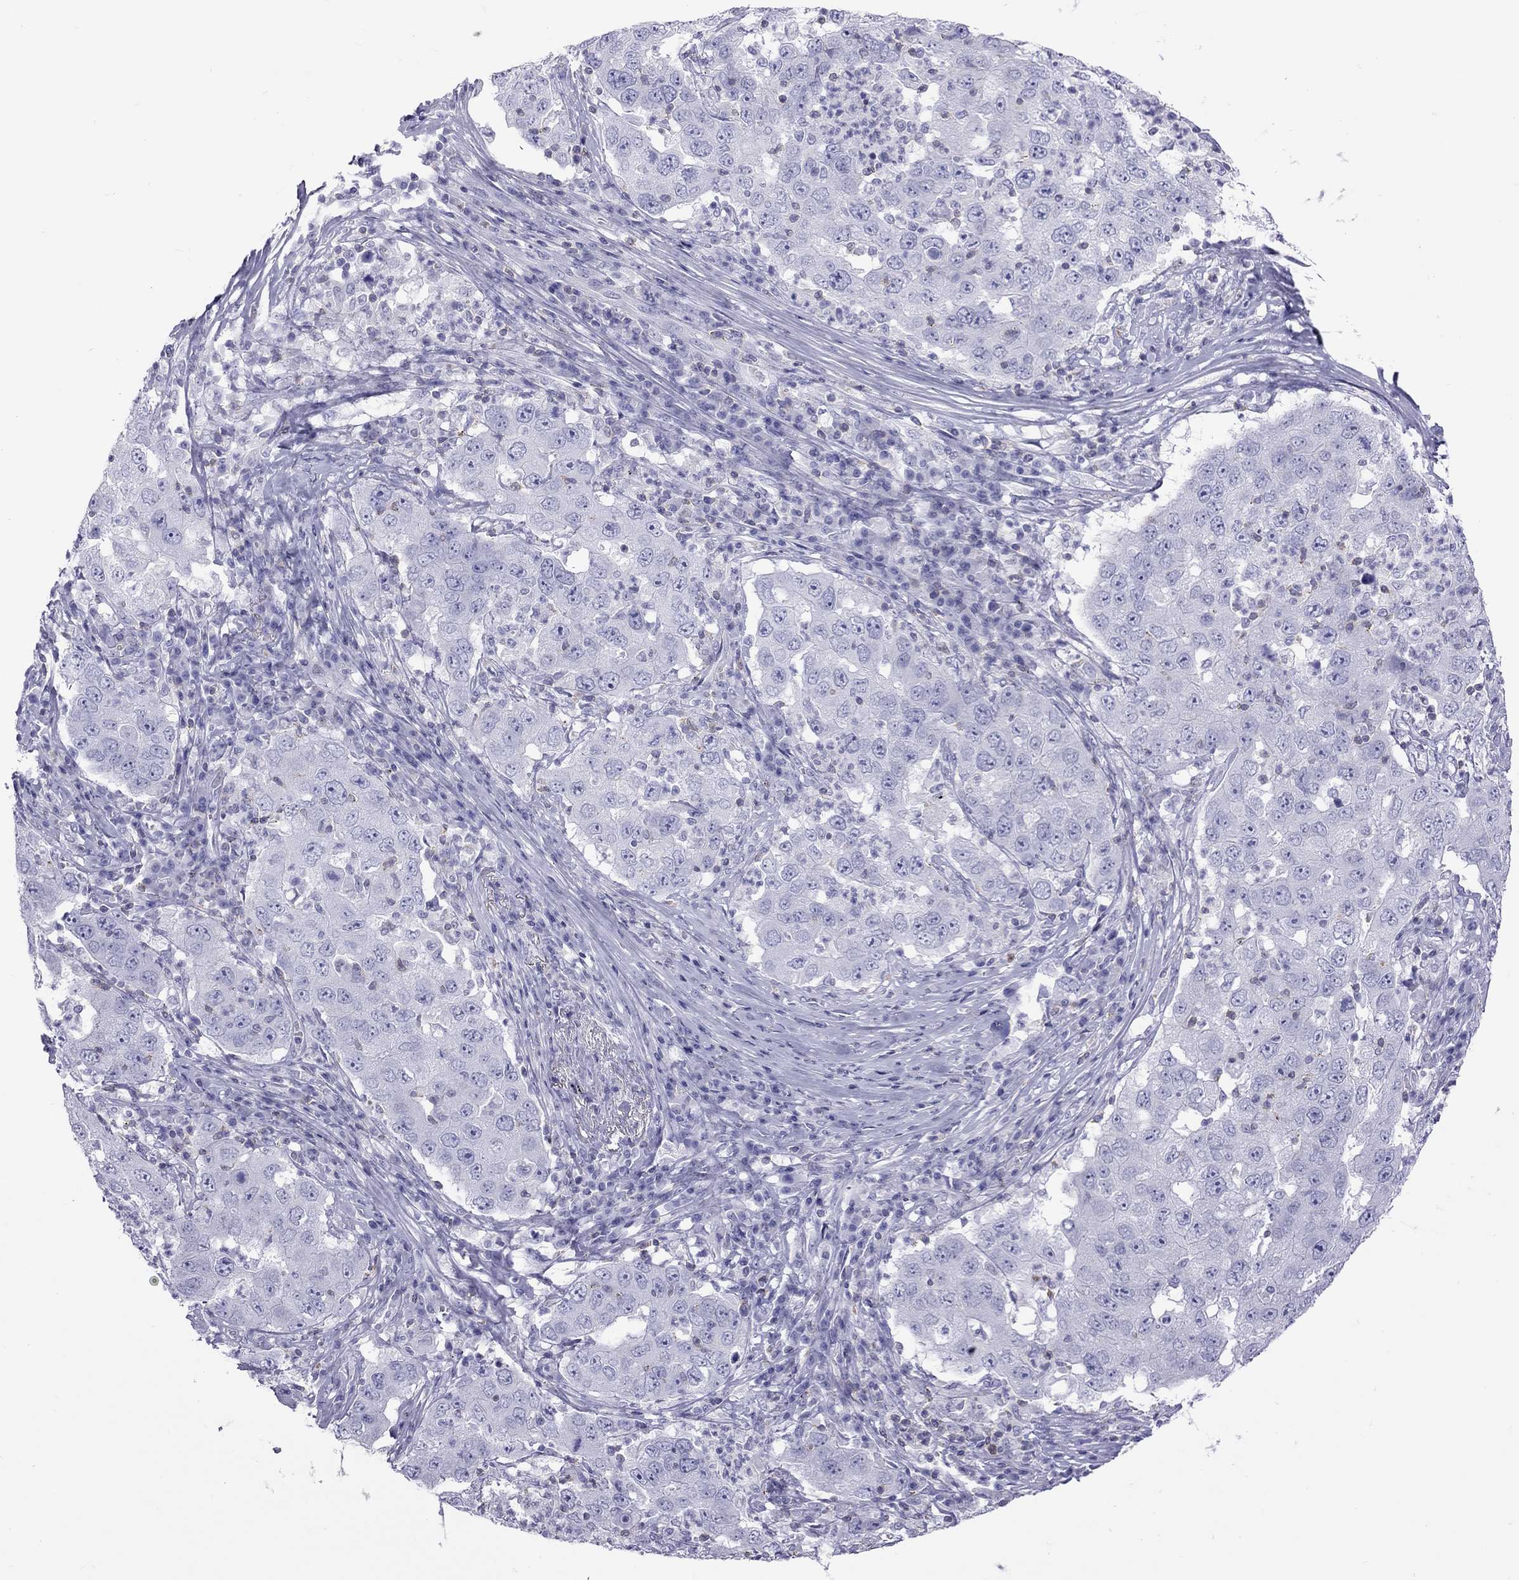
{"staining": {"intensity": "negative", "quantity": "none", "location": "none"}, "tissue": "lung cancer", "cell_type": "Tumor cells", "image_type": "cancer", "snomed": [{"axis": "morphology", "description": "Adenocarcinoma, NOS"}, {"axis": "topography", "description": "Lung"}], "caption": "A histopathology image of lung cancer (adenocarcinoma) stained for a protein displays no brown staining in tumor cells. The staining is performed using DAB (3,3'-diaminobenzidine) brown chromogen with nuclei counter-stained in using hematoxylin.", "gene": "STAG3", "patient": {"sex": "male", "age": 73}}